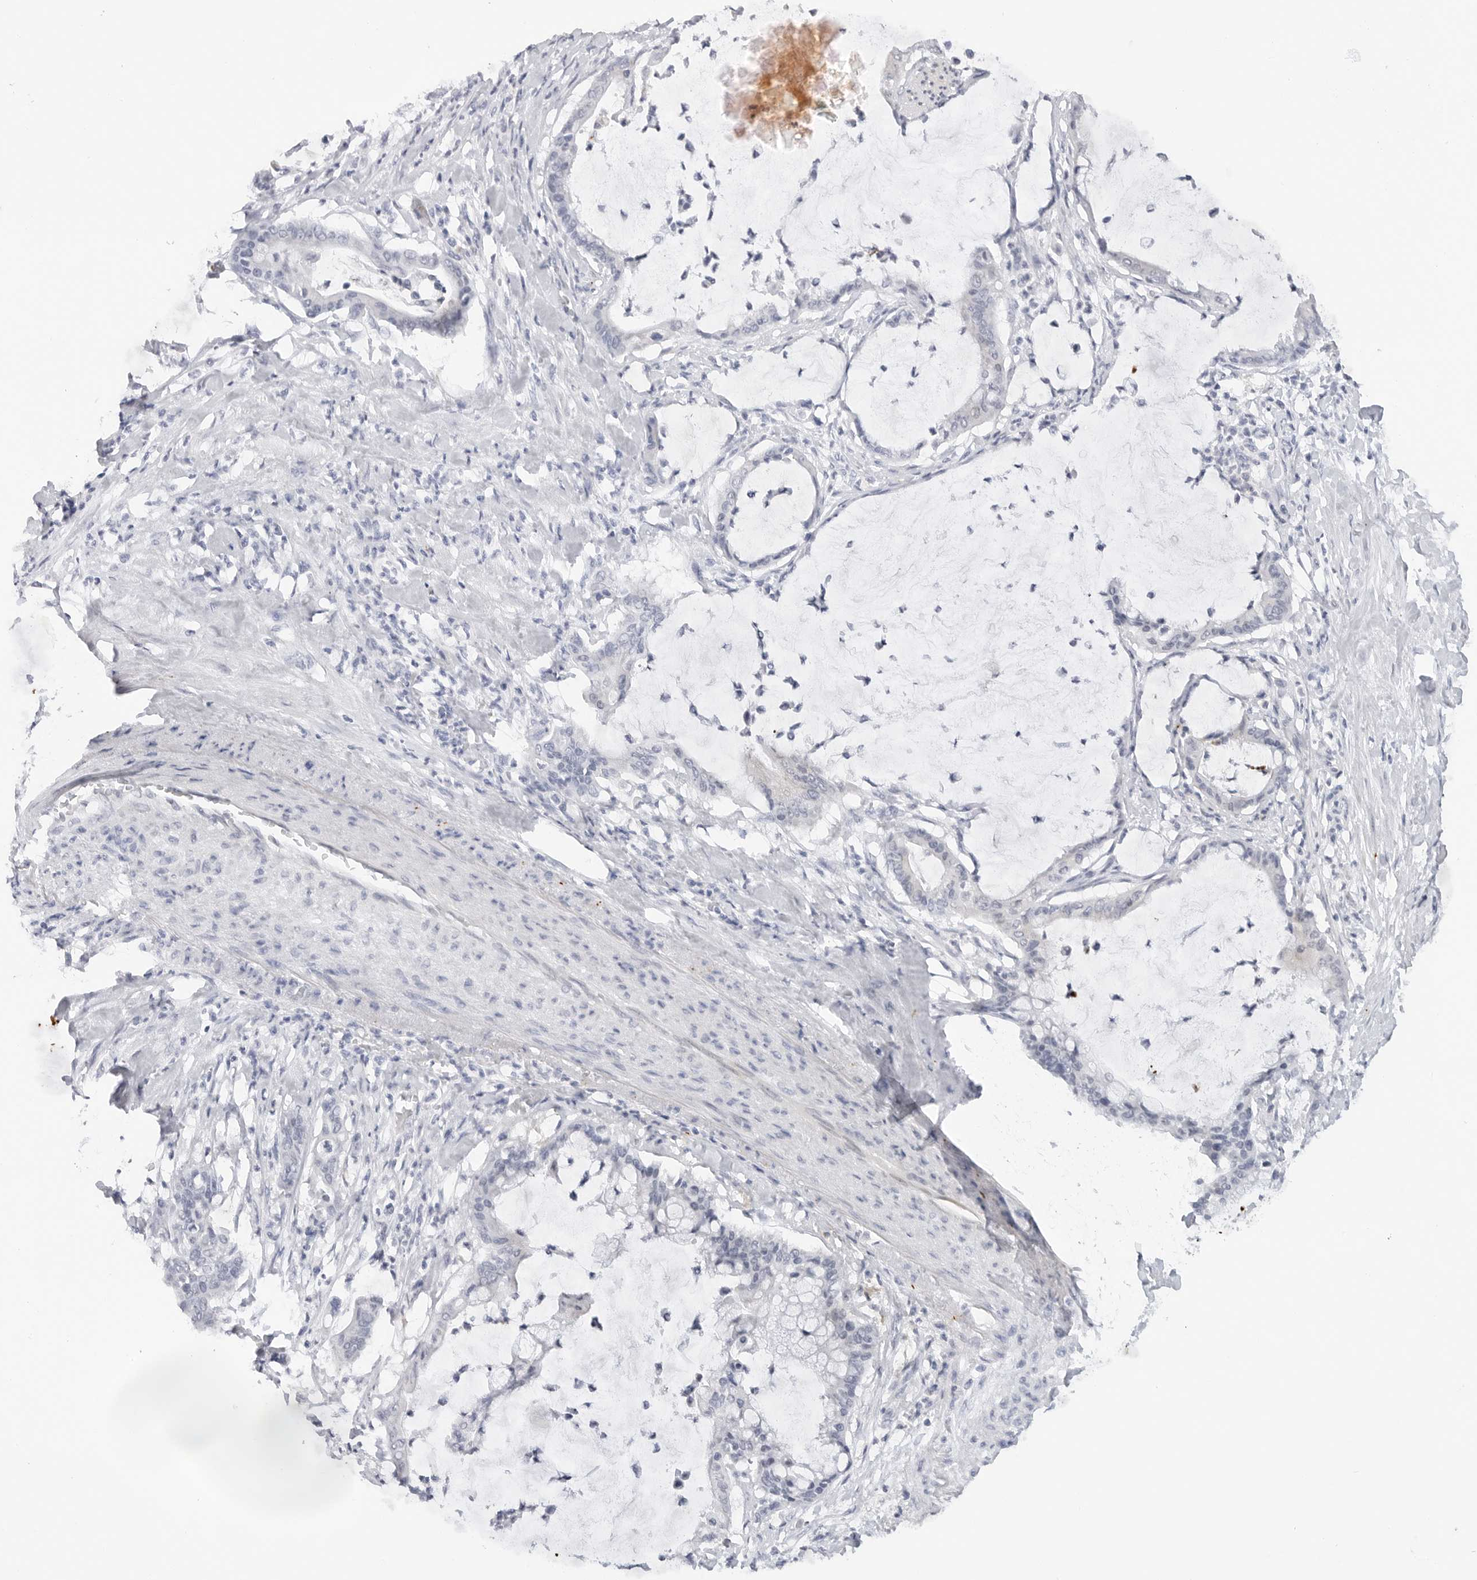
{"staining": {"intensity": "negative", "quantity": "none", "location": "none"}, "tissue": "pancreatic cancer", "cell_type": "Tumor cells", "image_type": "cancer", "snomed": [{"axis": "morphology", "description": "Adenocarcinoma, NOS"}, {"axis": "topography", "description": "Pancreas"}], "caption": "An immunohistochemistry photomicrograph of pancreatic cancer (adenocarcinoma) is shown. There is no staining in tumor cells of pancreatic cancer (adenocarcinoma).", "gene": "MAP2K5", "patient": {"sex": "male", "age": 41}}